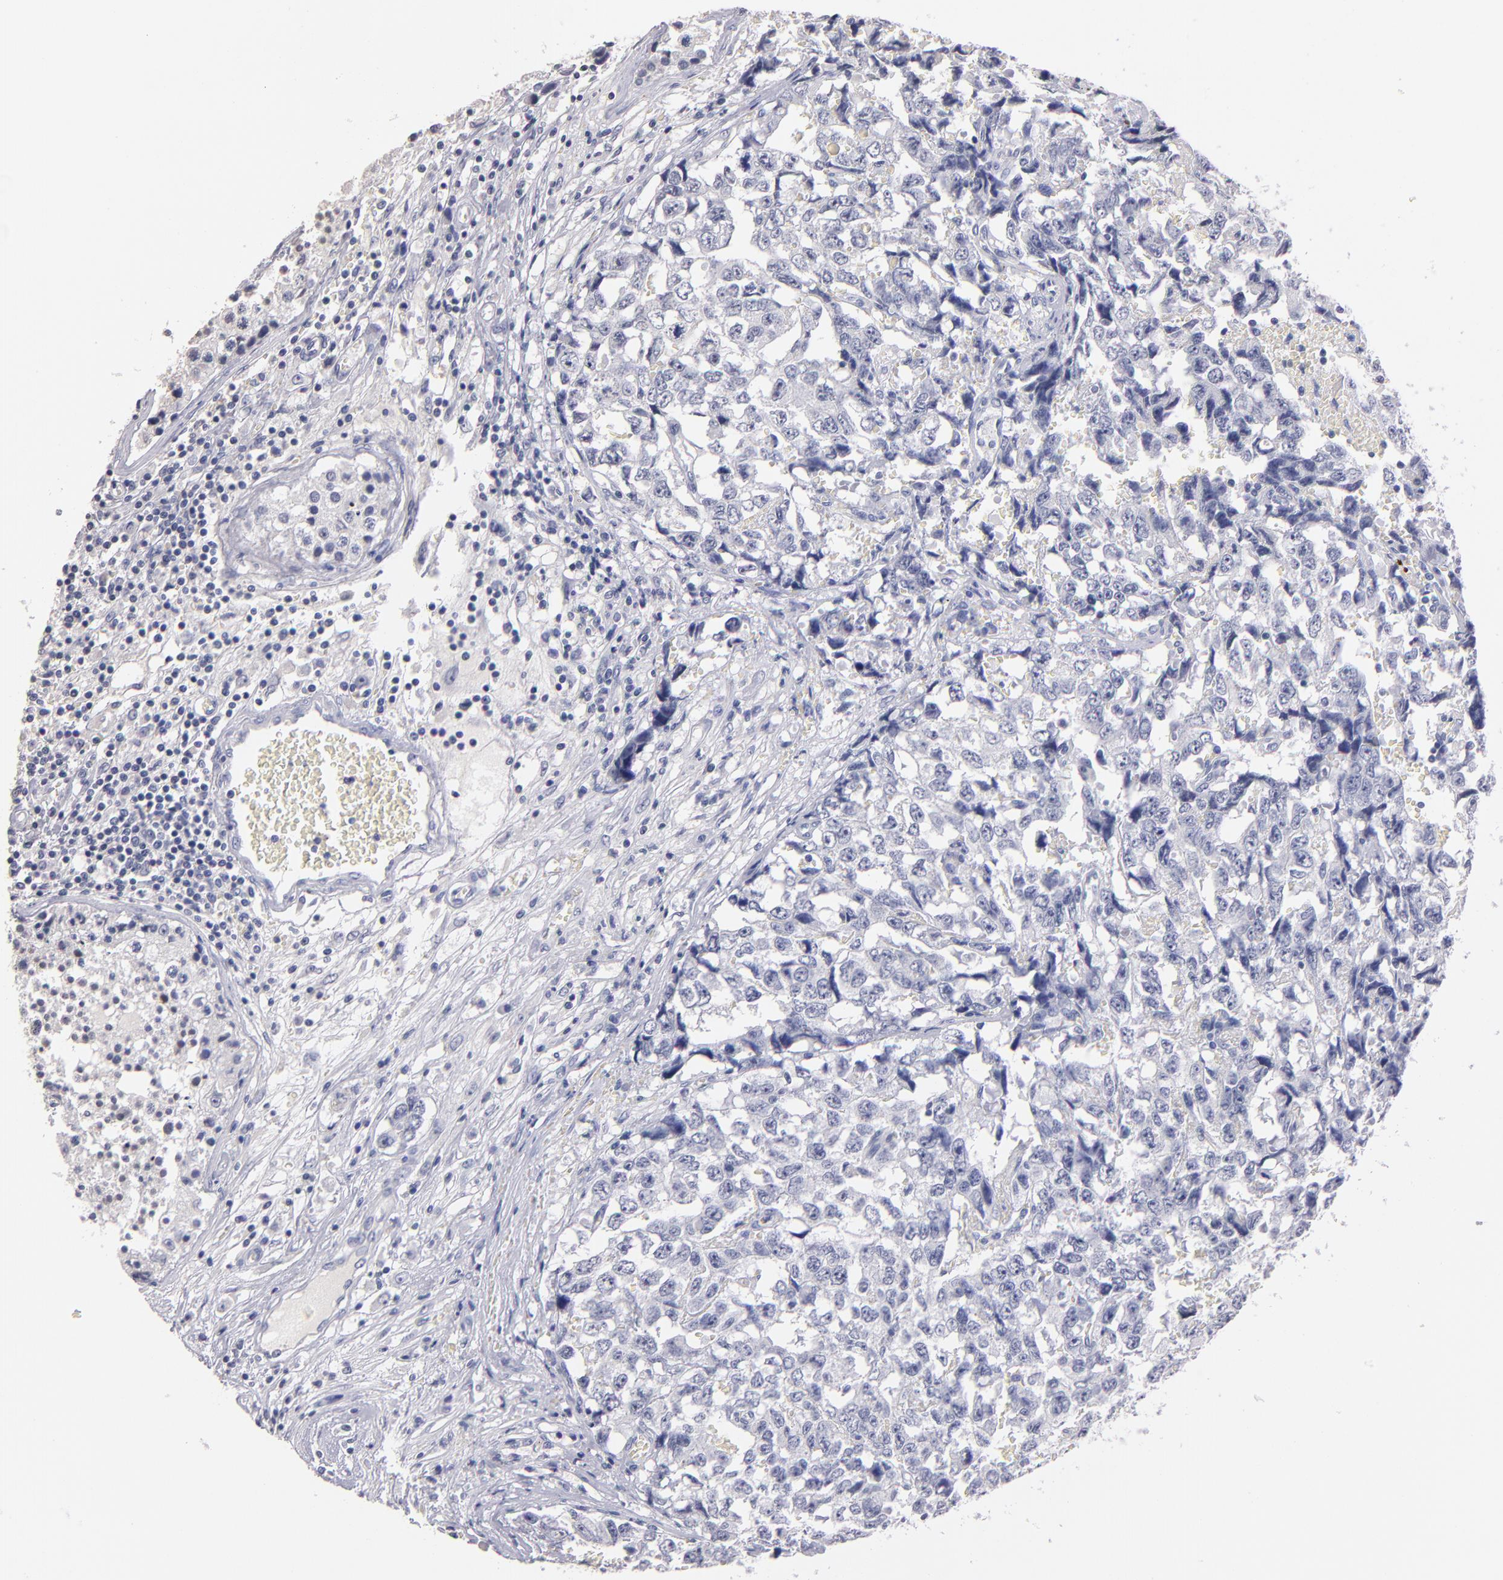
{"staining": {"intensity": "negative", "quantity": "none", "location": "none"}, "tissue": "testis cancer", "cell_type": "Tumor cells", "image_type": "cancer", "snomed": [{"axis": "morphology", "description": "Carcinoma, Embryonal, NOS"}, {"axis": "topography", "description": "Testis"}], "caption": "The immunohistochemistry (IHC) micrograph has no significant staining in tumor cells of embryonal carcinoma (testis) tissue.", "gene": "SOX10", "patient": {"sex": "male", "age": 31}}